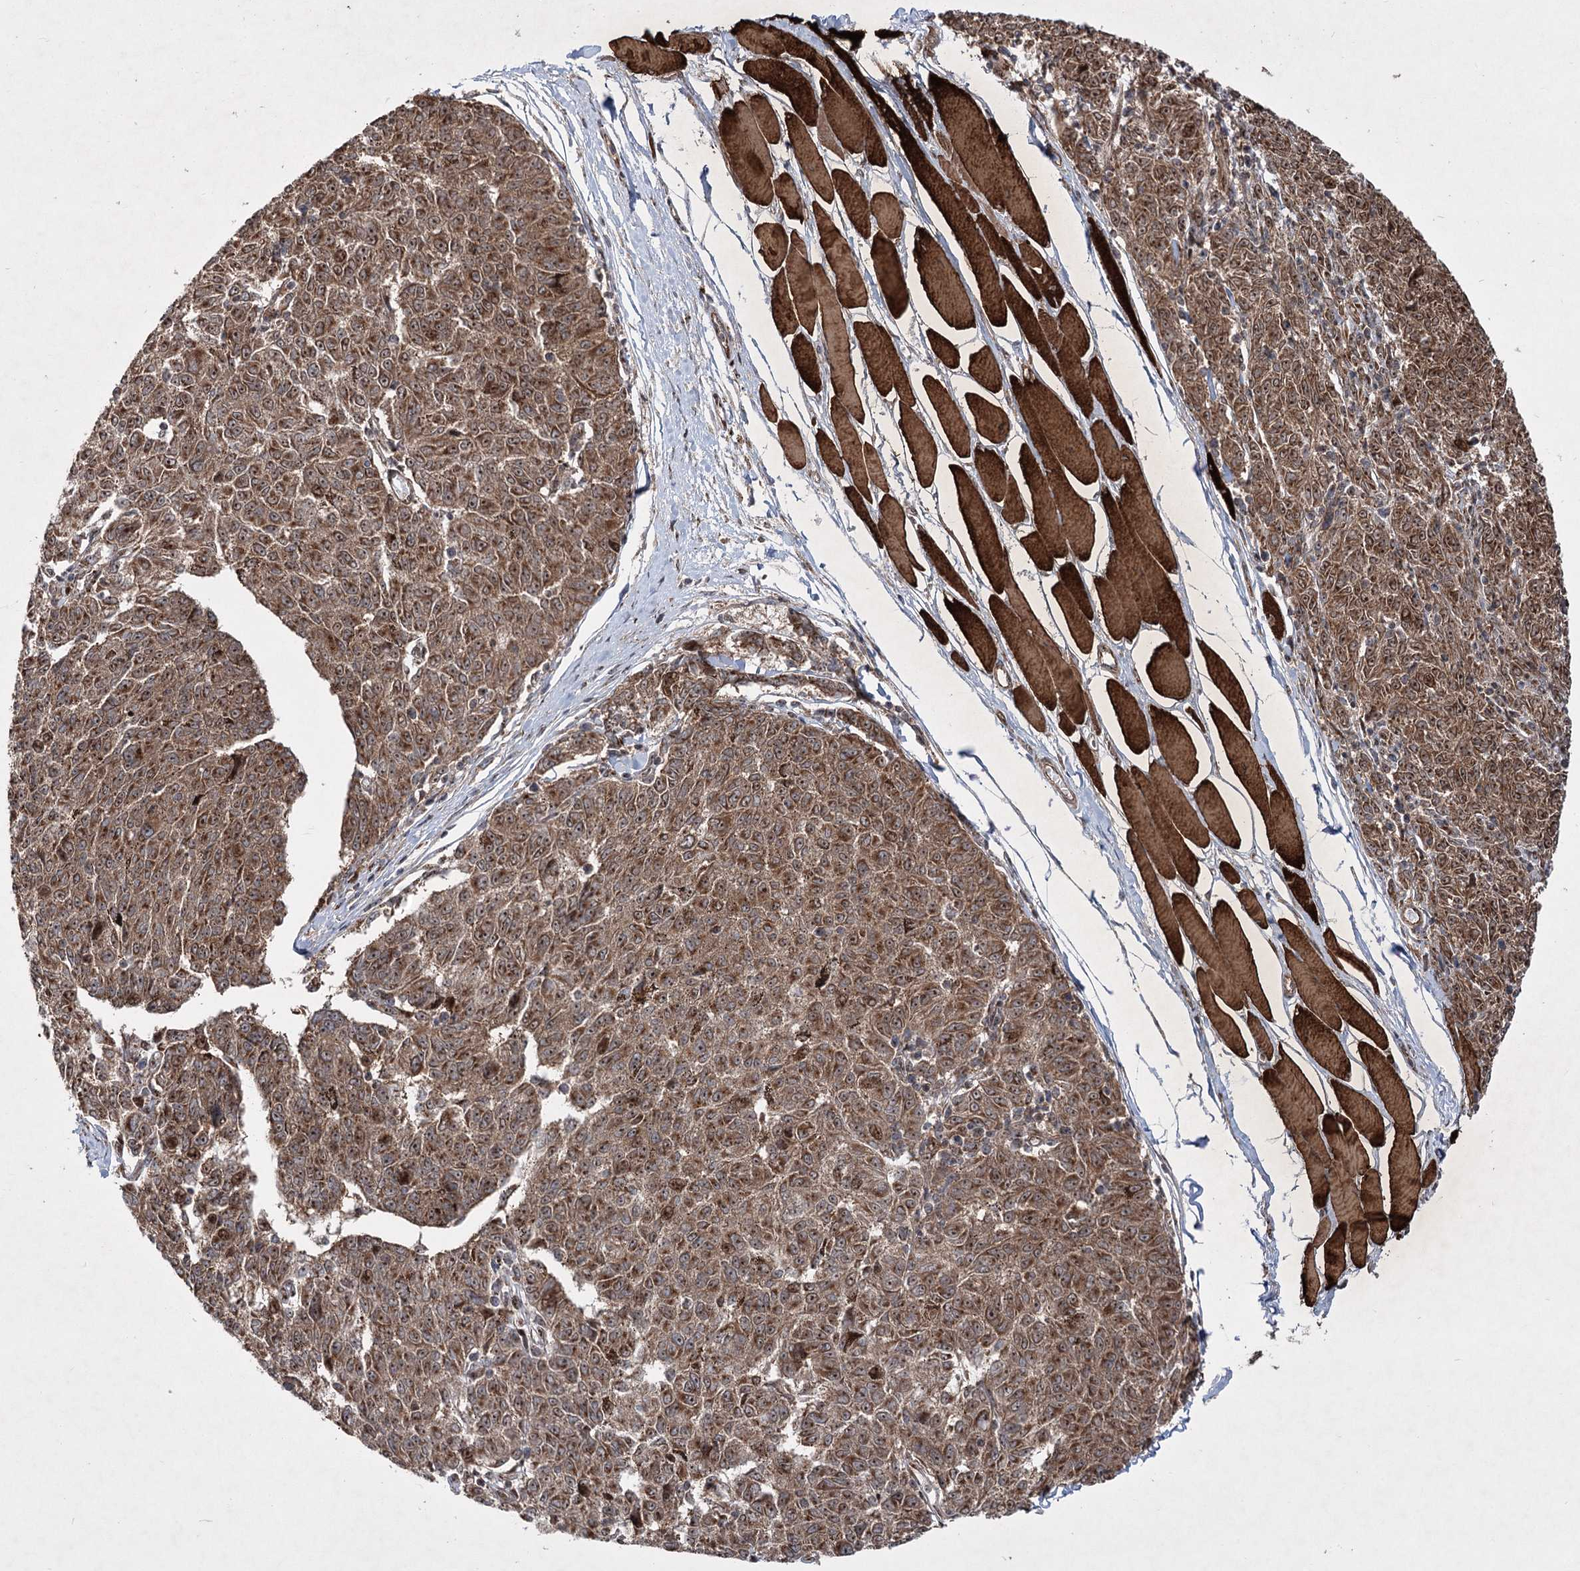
{"staining": {"intensity": "moderate", "quantity": ">75%", "location": "cytoplasmic/membranous,nuclear"}, "tissue": "melanoma", "cell_type": "Tumor cells", "image_type": "cancer", "snomed": [{"axis": "morphology", "description": "Malignant melanoma, NOS"}, {"axis": "topography", "description": "Skin"}], "caption": "Melanoma tissue shows moderate cytoplasmic/membranous and nuclear expression in about >75% of tumor cells, visualized by immunohistochemistry. The staining was performed using DAB, with brown indicating positive protein expression. Nuclei are stained blue with hematoxylin.", "gene": "SERINC5", "patient": {"sex": "female", "age": 72}}